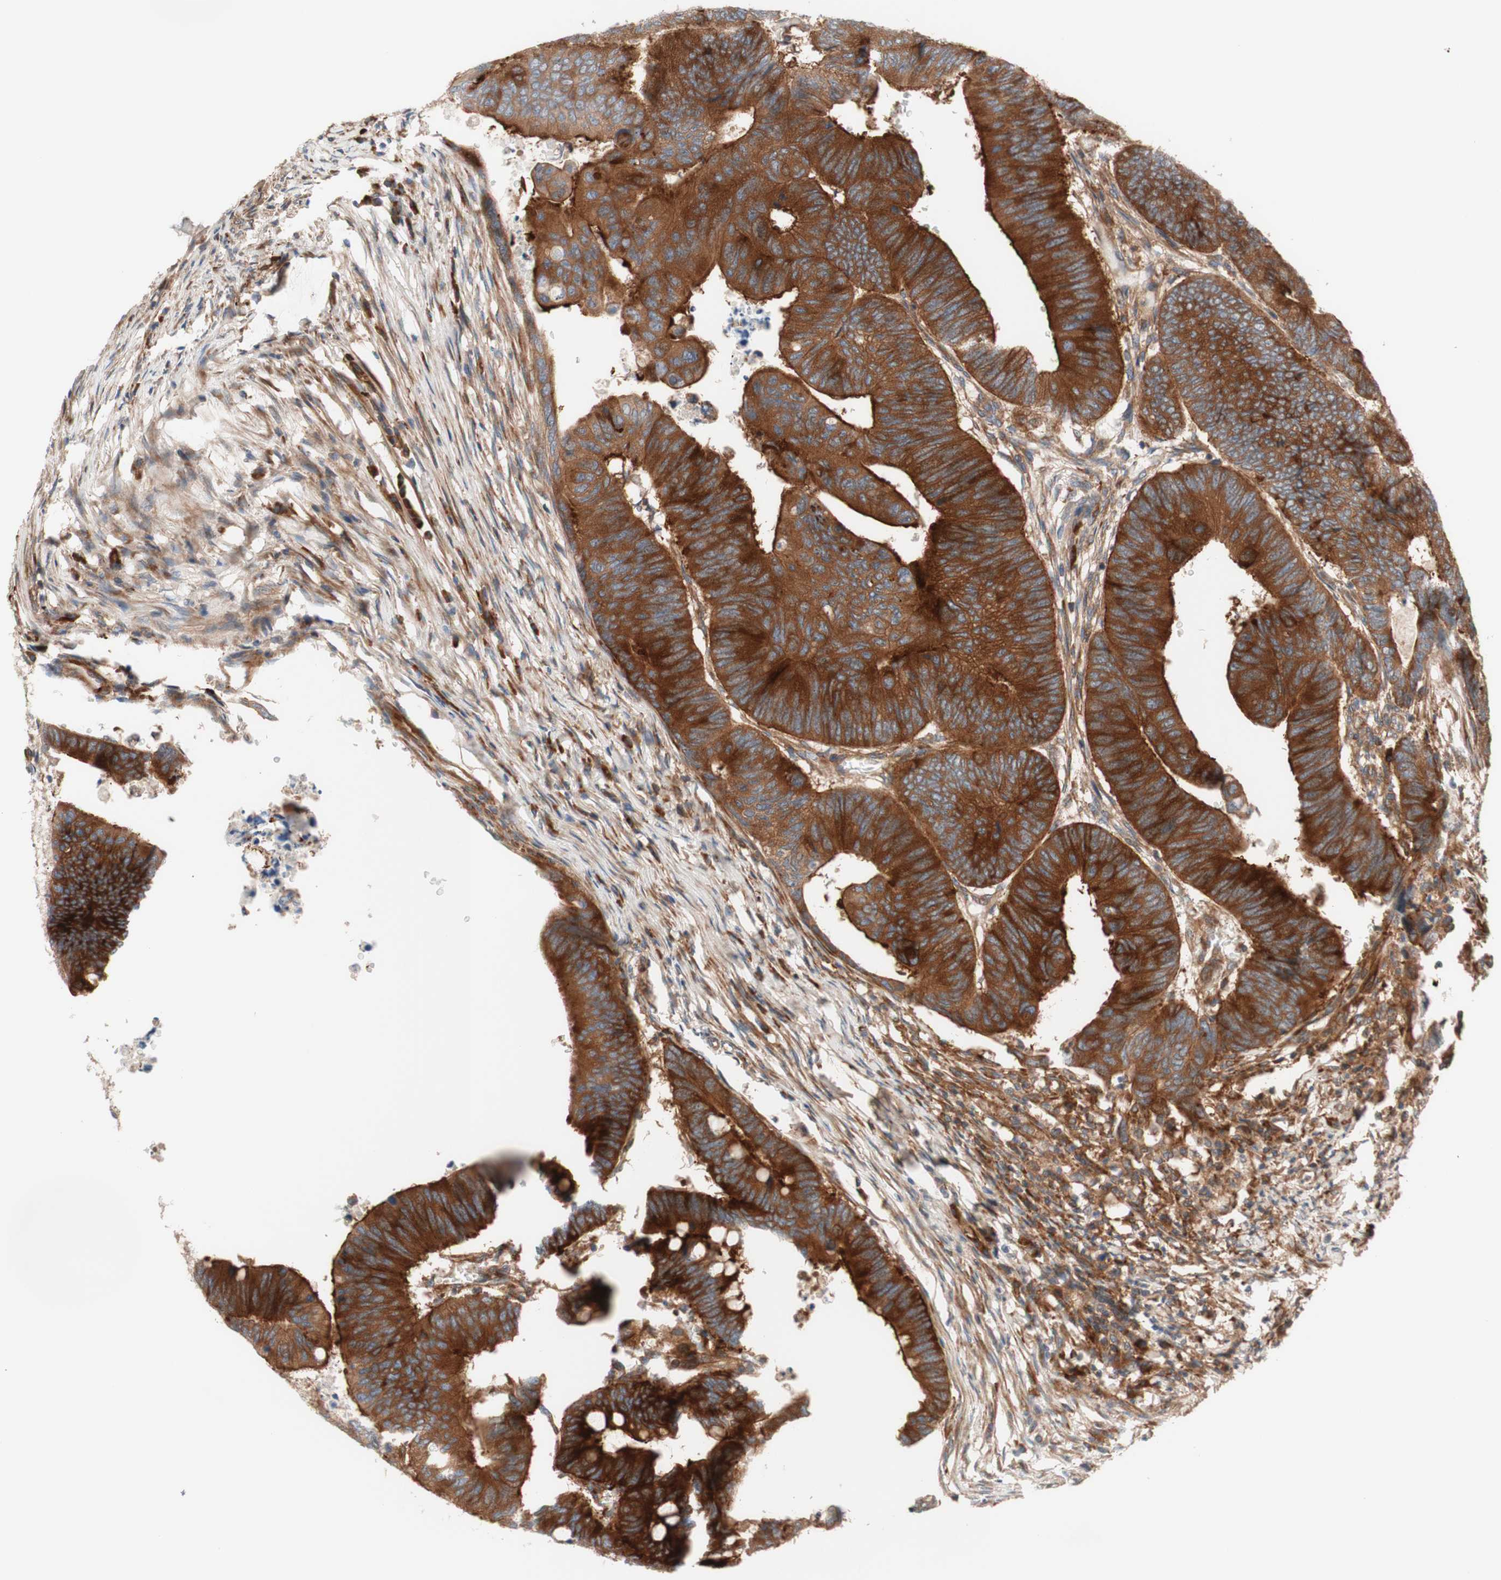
{"staining": {"intensity": "moderate", "quantity": ">75%", "location": "cytoplasmic/membranous"}, "tissue": "colorectal cancer", "cell_type": "Tumor cells", "image_type": "cancer", "snomed": [{"axis": "morphology", "description": "Normal tissue, NOS"}, {"axis": "morphology", "description": "Adenocarcinoma, NOS"}, {"axis": "topography", "description": "Rectum"}, {"axis": "topography", "description": "Peripheral nerve tissue"}], "caption": "Protein staining of colorectal adenocarcinoma tissue demonstrates moderate cytoplasmic/membranous staining in about >75% of tumor cells.", "gene": "CCN4", "patient": {"sex": "male", "age": 92}}